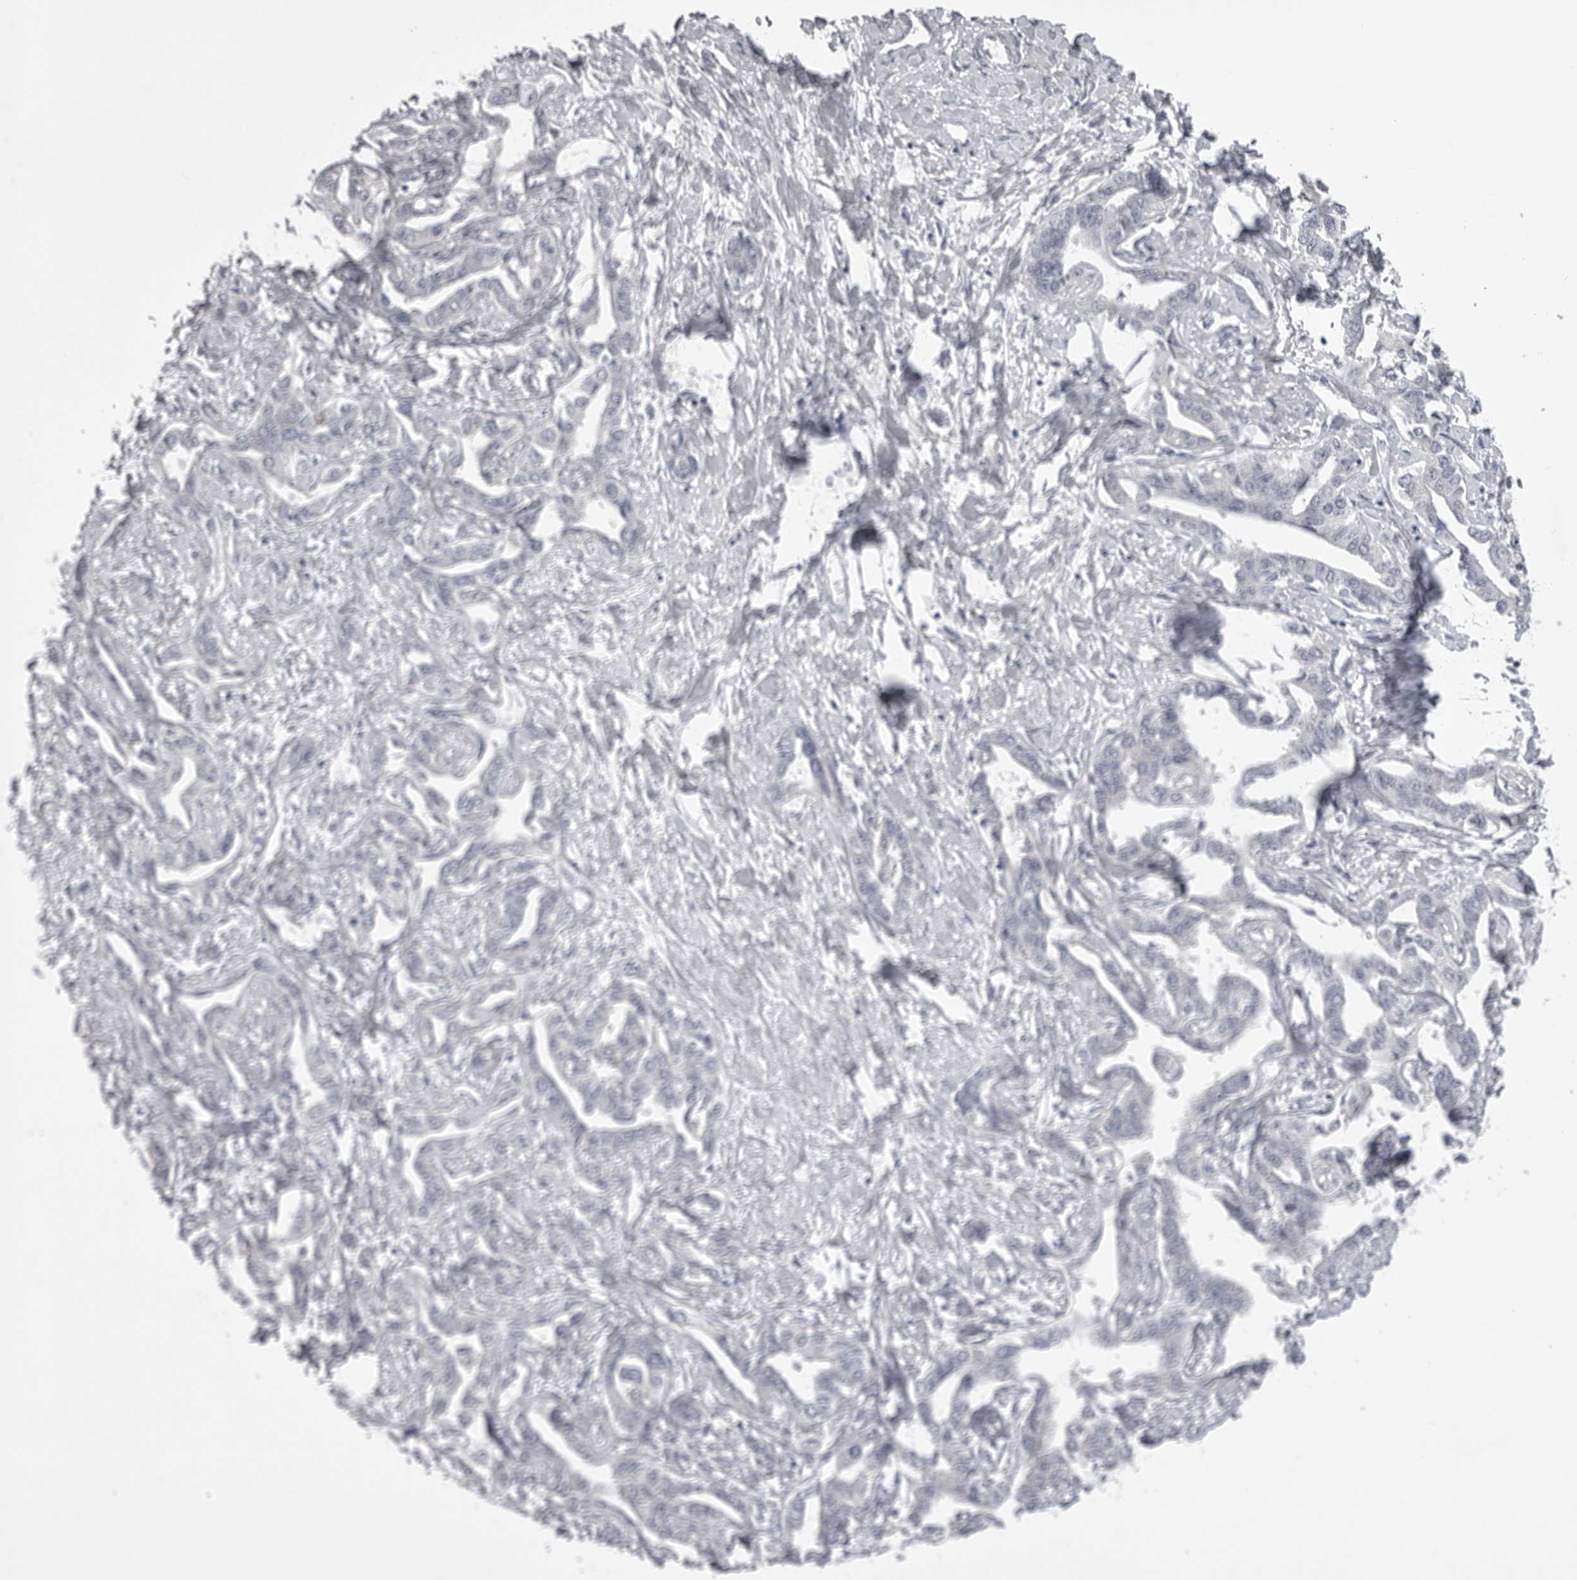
{"staining": {"intensity": "negative", "quantity": "none", "location": "none"}, "tissue": "liver cancer", "cell_type": "Tumor cells", "image_type": "cancer", "snomed": [{"axis": "morphology", "description": "Cholangiocarcinoma"}, {"axis": "topography", "description": "Liver"}], "caption": "Cholangiocarcinoma (liver) was stained to show a protein in brown. There is no significant staining in tumor cells. (DAB immunohistochemistry (IHC) with hematoxylin counter stain).", "gene": "EPHA10", "patient": {"sex": "male", "age": 59}}